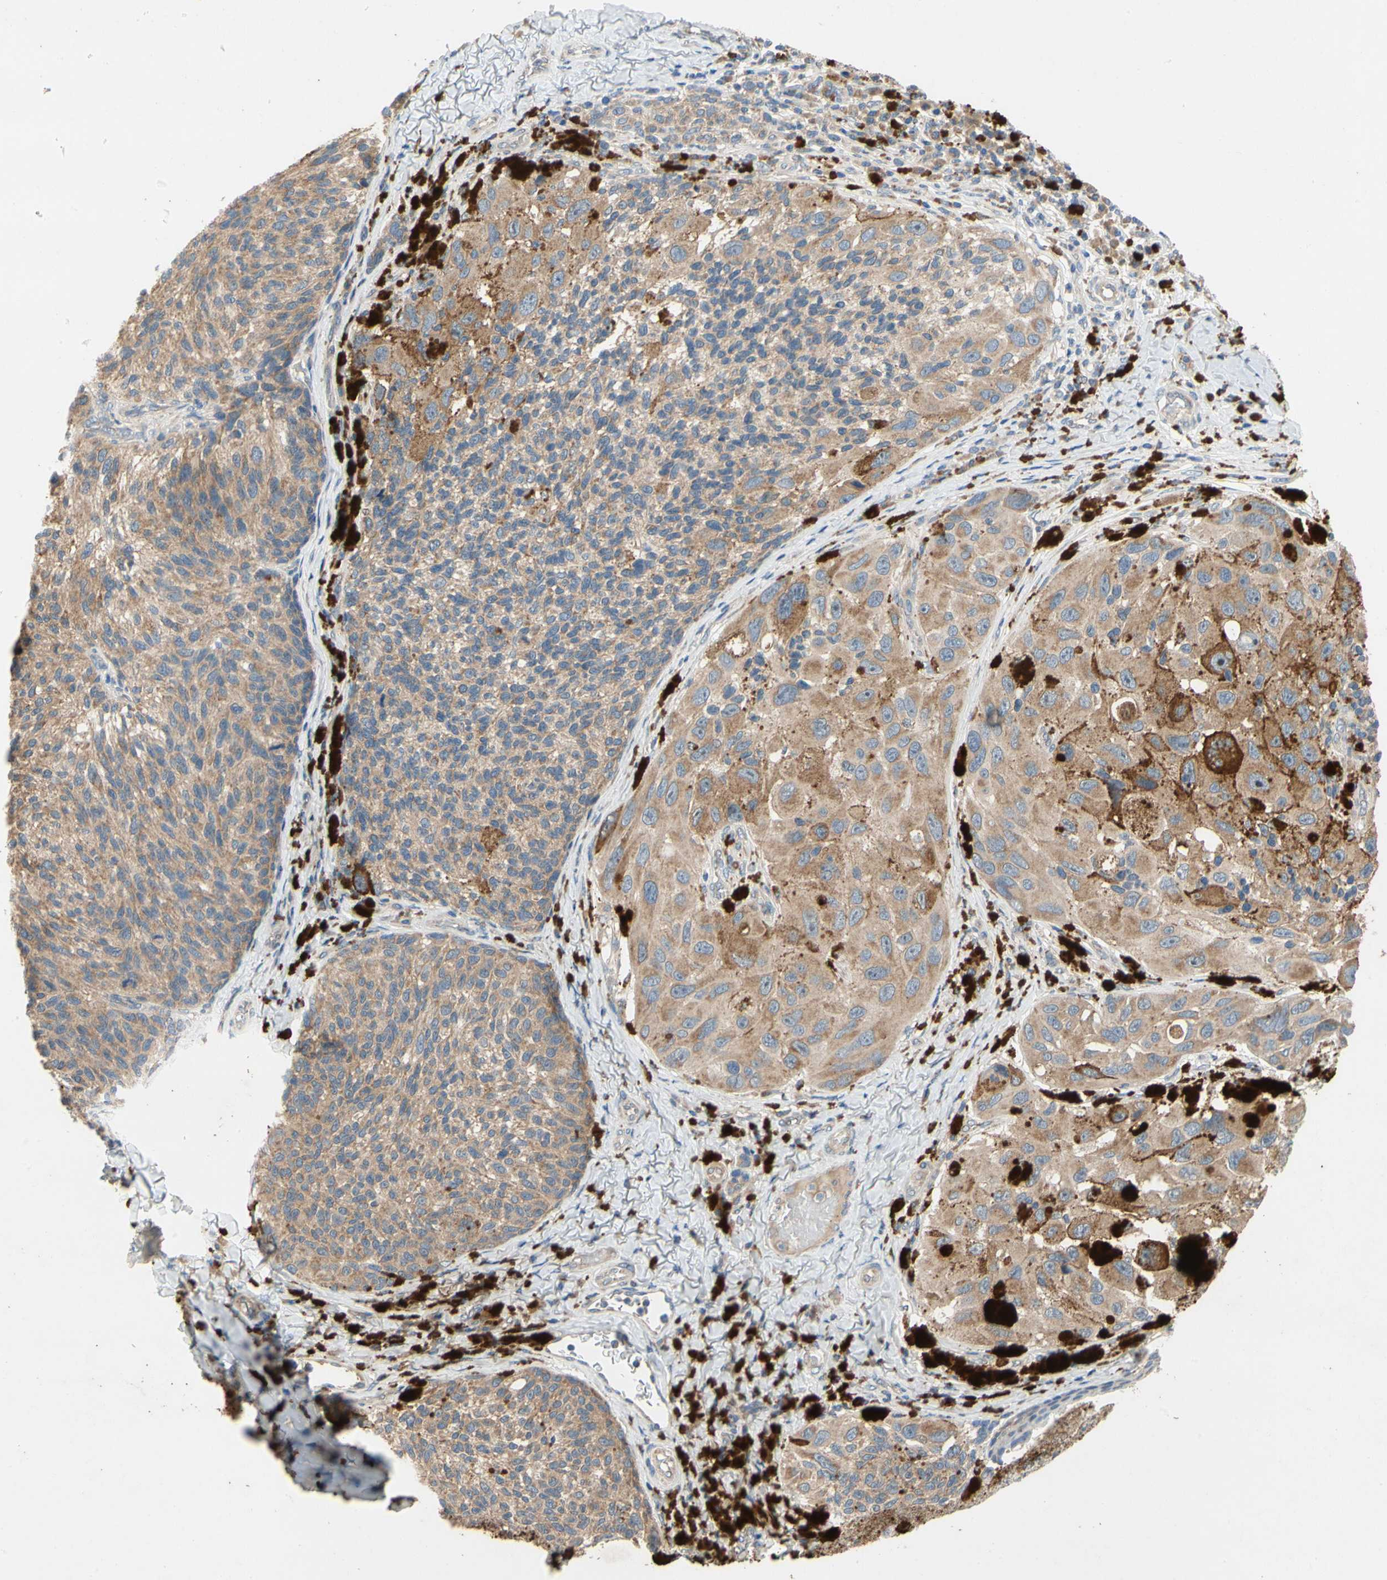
{"staining": {"intensity": "moderate", "quantity": ">75%", "location": "cytoplasmic/membranous"}, "tissue": "melanoma", "cell_type": "Tumor cells", "image_type": "cancer", "snomed": [{"axis": "morphology", "description": "Malignant melanoma, NOS"}, {"axis": "topography", "description": "Skin"}], "caption": "DAB immunohistochemical staining of melanoma exhibits moderate cytoplasmic/membranous protein expression in about >75% of tumor cells.", "gene": "KLHDC8B", "patient": {"sex": "female", "age": 73}}